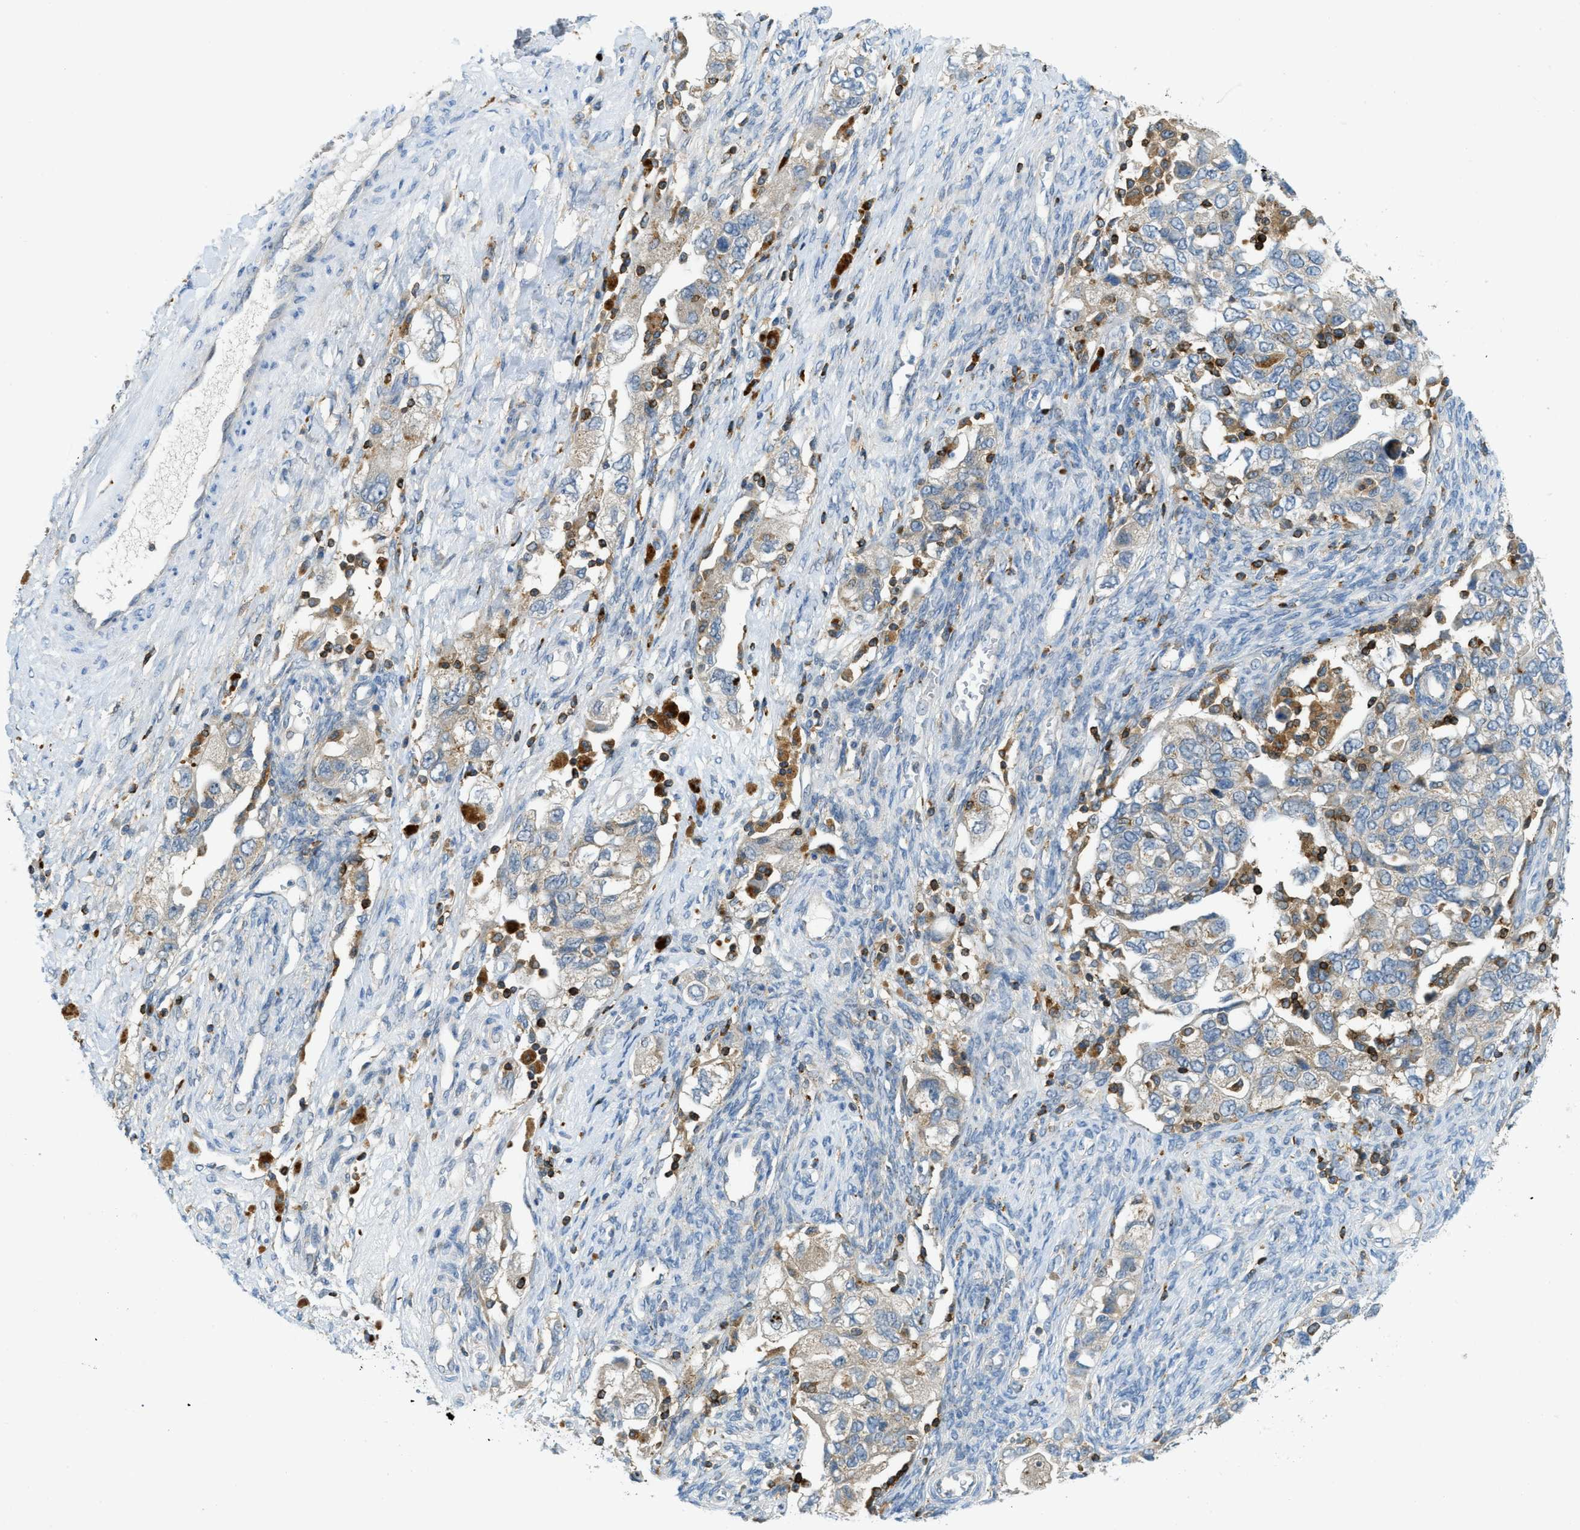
{"staining": {"intensity": "weak", "quantity": "<25%", "location": "cytoplasmic/membranous"}, "tissue": "ovarian cancer", "cell_type": "Tumor cells", "image_type": "cancer", "snomed": [{"axis": "morphology", "description": "Carcinoma, NOS"}, {"axis": "morphology", "description": "Cystadenocarcinoma, serous, NOS"}, {"axis": "topography", "description": "Ovary"}], "caption": "Immunohistochemistry (IHC) micrograph of neoplastic tissue: human ovarian cancer stained with DAB reveals no significant protein positivity in tumor cells.", "gene": "PLBD2", "patient": {"sex": "female", "age": 69}}